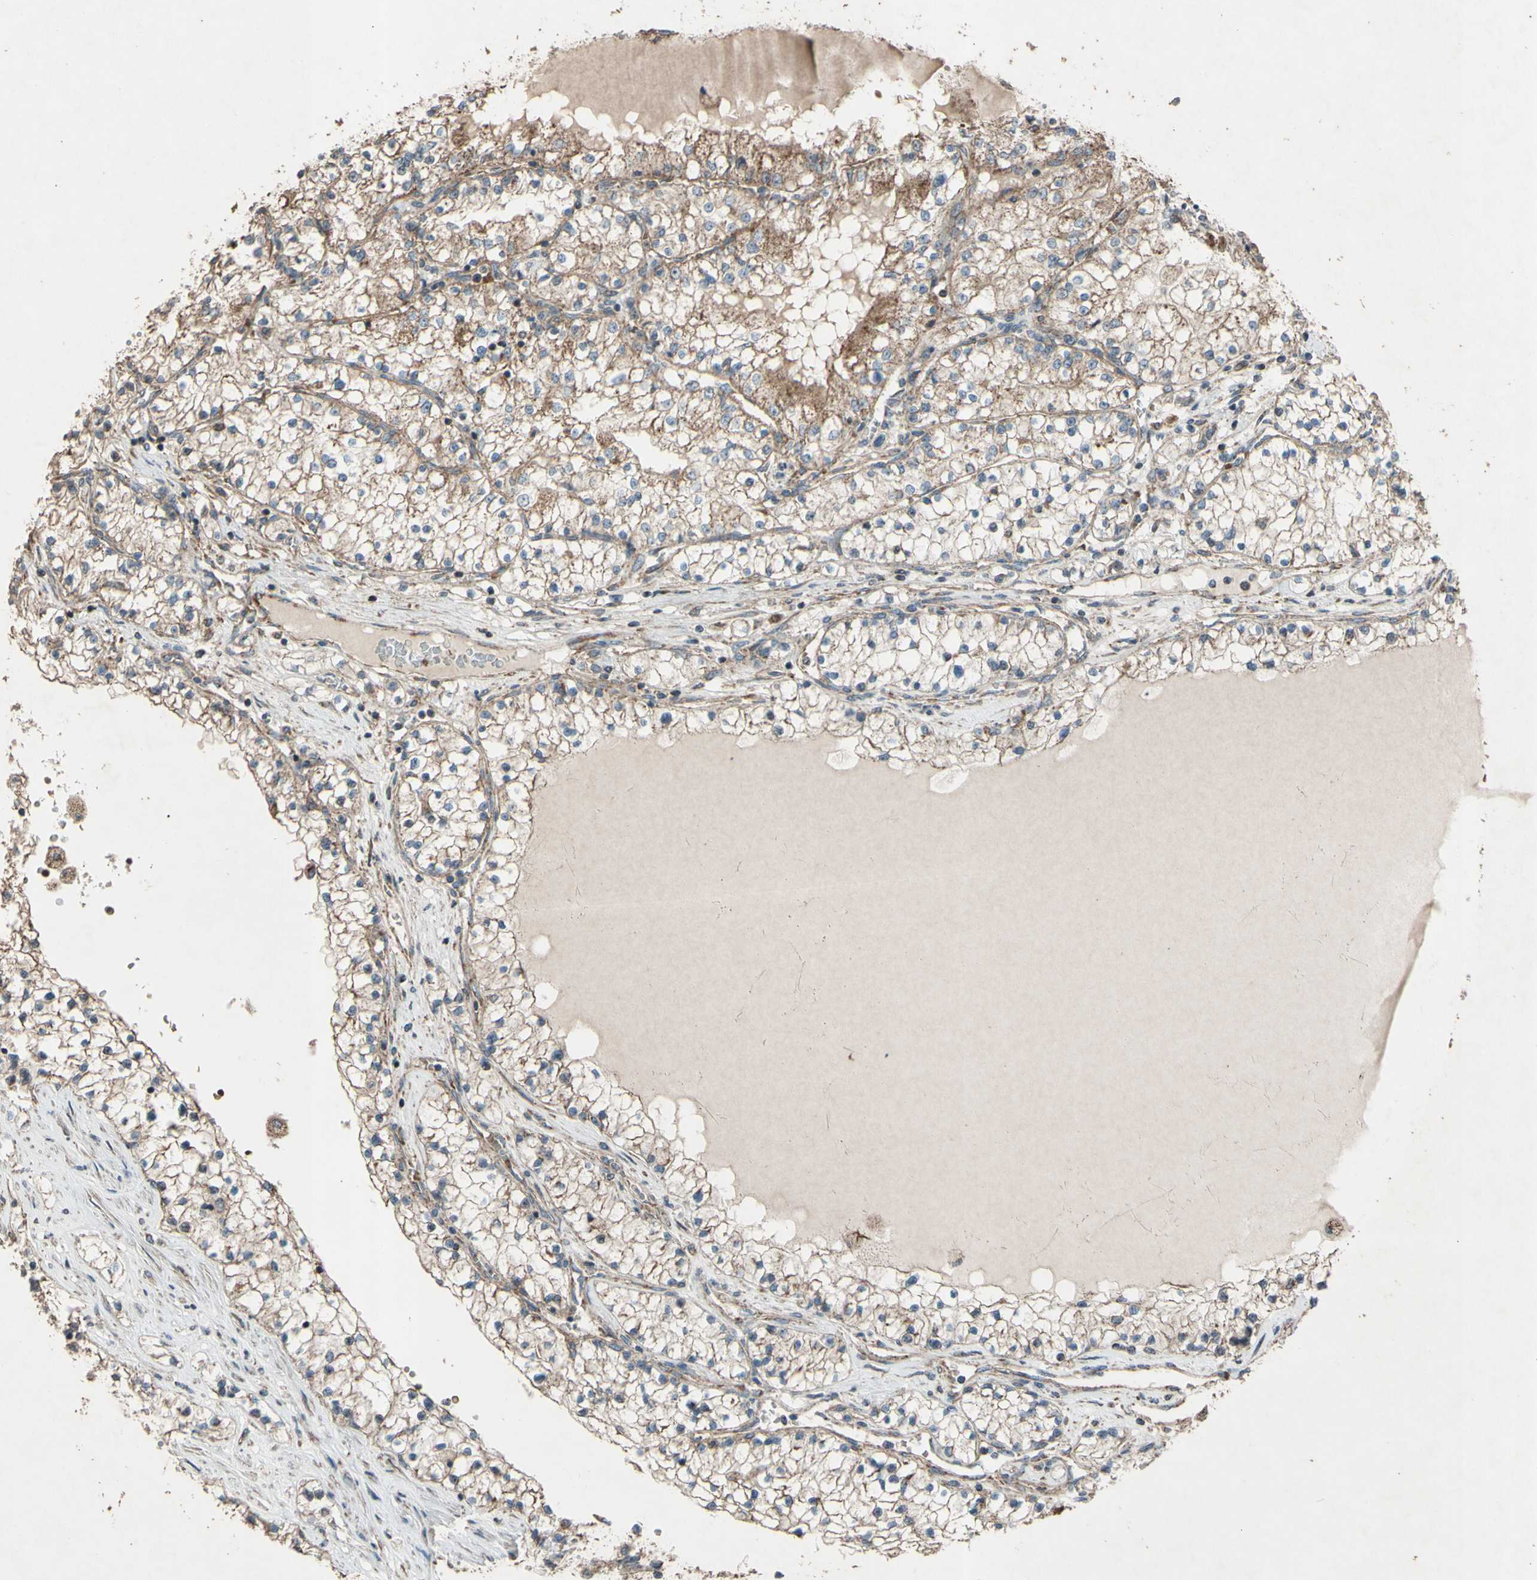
{"staining": {"intensity": "moderate", "quantity": ">75%", "location": "cytoplasmic/membranous"}, "tissue": "renal cancer", "cell_type": "Tumor cells", "image_type": "cancer", "snomed": [{"axis": "morphology", "description": "Adenocarcinoma, NOS"}, {"axis": "topography", "description": "Kidney"}], "caption": "Tumor cells display medium levels of moderate cytoplasmic/membranous staining in about >75% of cells in human adenocarcinoma (renal).", "gene": "ACOT8", "patient": {"sex": "male", "age": 68}}